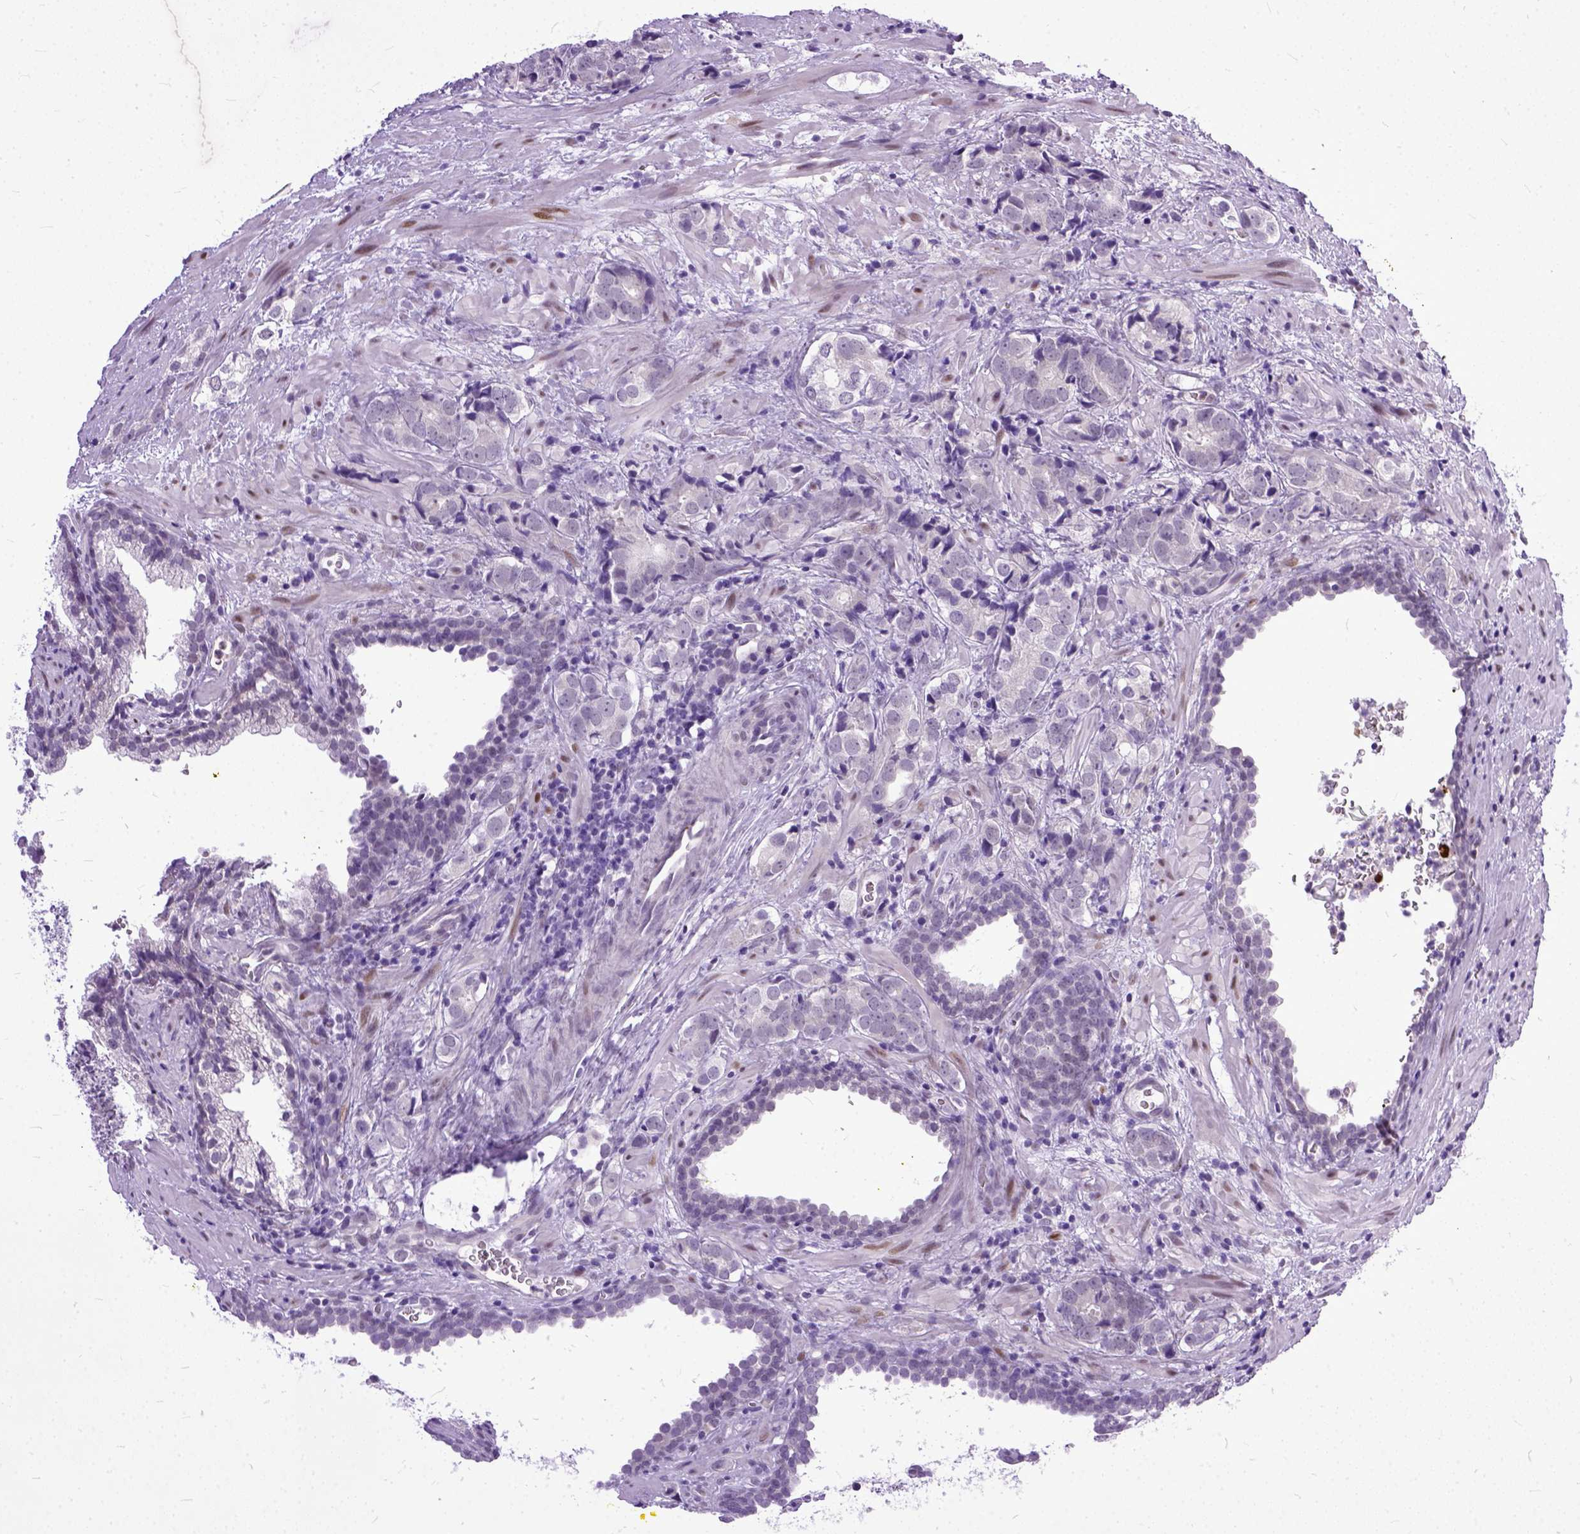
{"staining": {"intensity": "negative", "quantity": "none", "location": "none"}, "tissue": "prostate cancer", "cell_type": "Tumor cells", "image_type": "cancer", "snomed": [{"axis": "morphology", "description": "Adenocarcinoma, NOS"}, {"axis": "topography", "description": "Prostate and seminal vesicle, NOS"}], "caption": "An image of human prostate cancer is negative for staining in tumor cells. (Stains: DAB (3,3'-diaminobenzidine) immunohistochemistry (IHC) with hematoxylin counter stain, Microscopy: brightfield microscopy at high magnification).", "gene": "TCEAL7", "patient": {"sex": "male", "age": 63}}